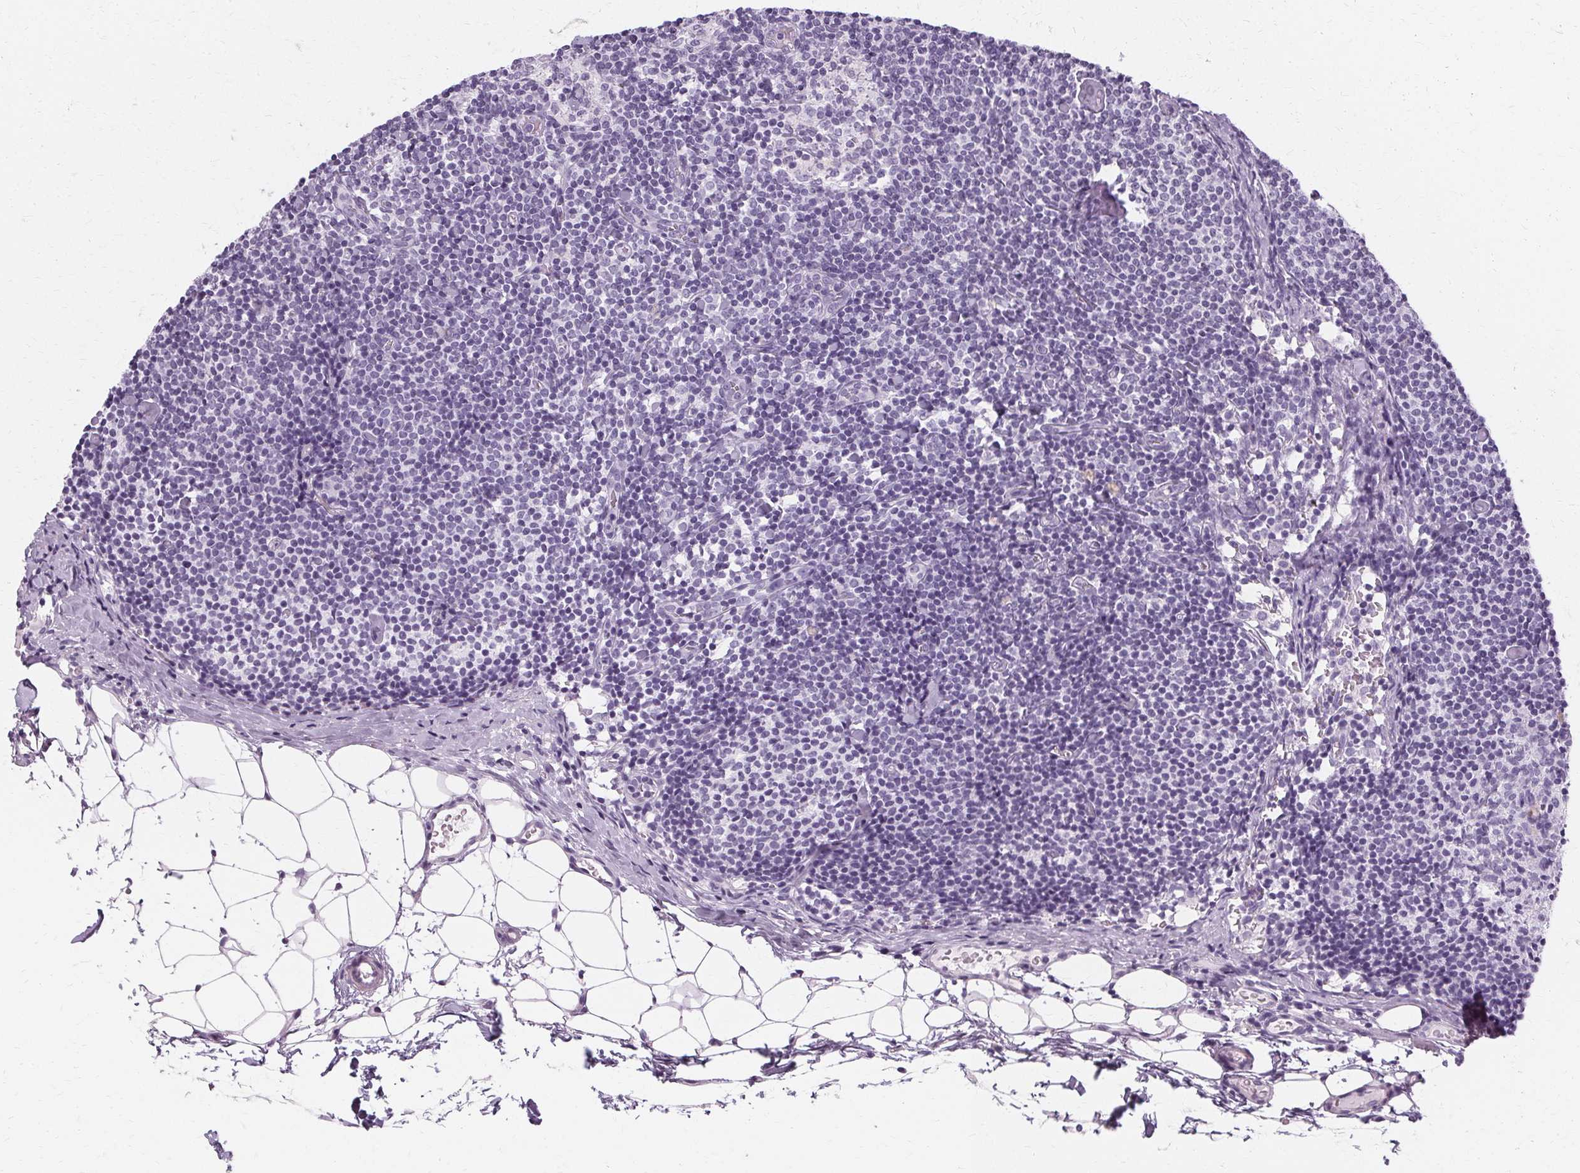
{"staining": {"intensity": "negative", "quantity": "none", "location": "none"}, "tissue": "lymph node", "cell_type": "Germinal center cells", "image_type": "normal", "snomed": [{"axis": "morphology", "description": "Normal tissue, NOS"}, {"axis": "topography", "description": "Lymph node"}], "caption": "Germinal center cells show no significant positivity in normal lymph node.", "gene": "KRT6A", "patient": {"sex": "female", "age": 41}}